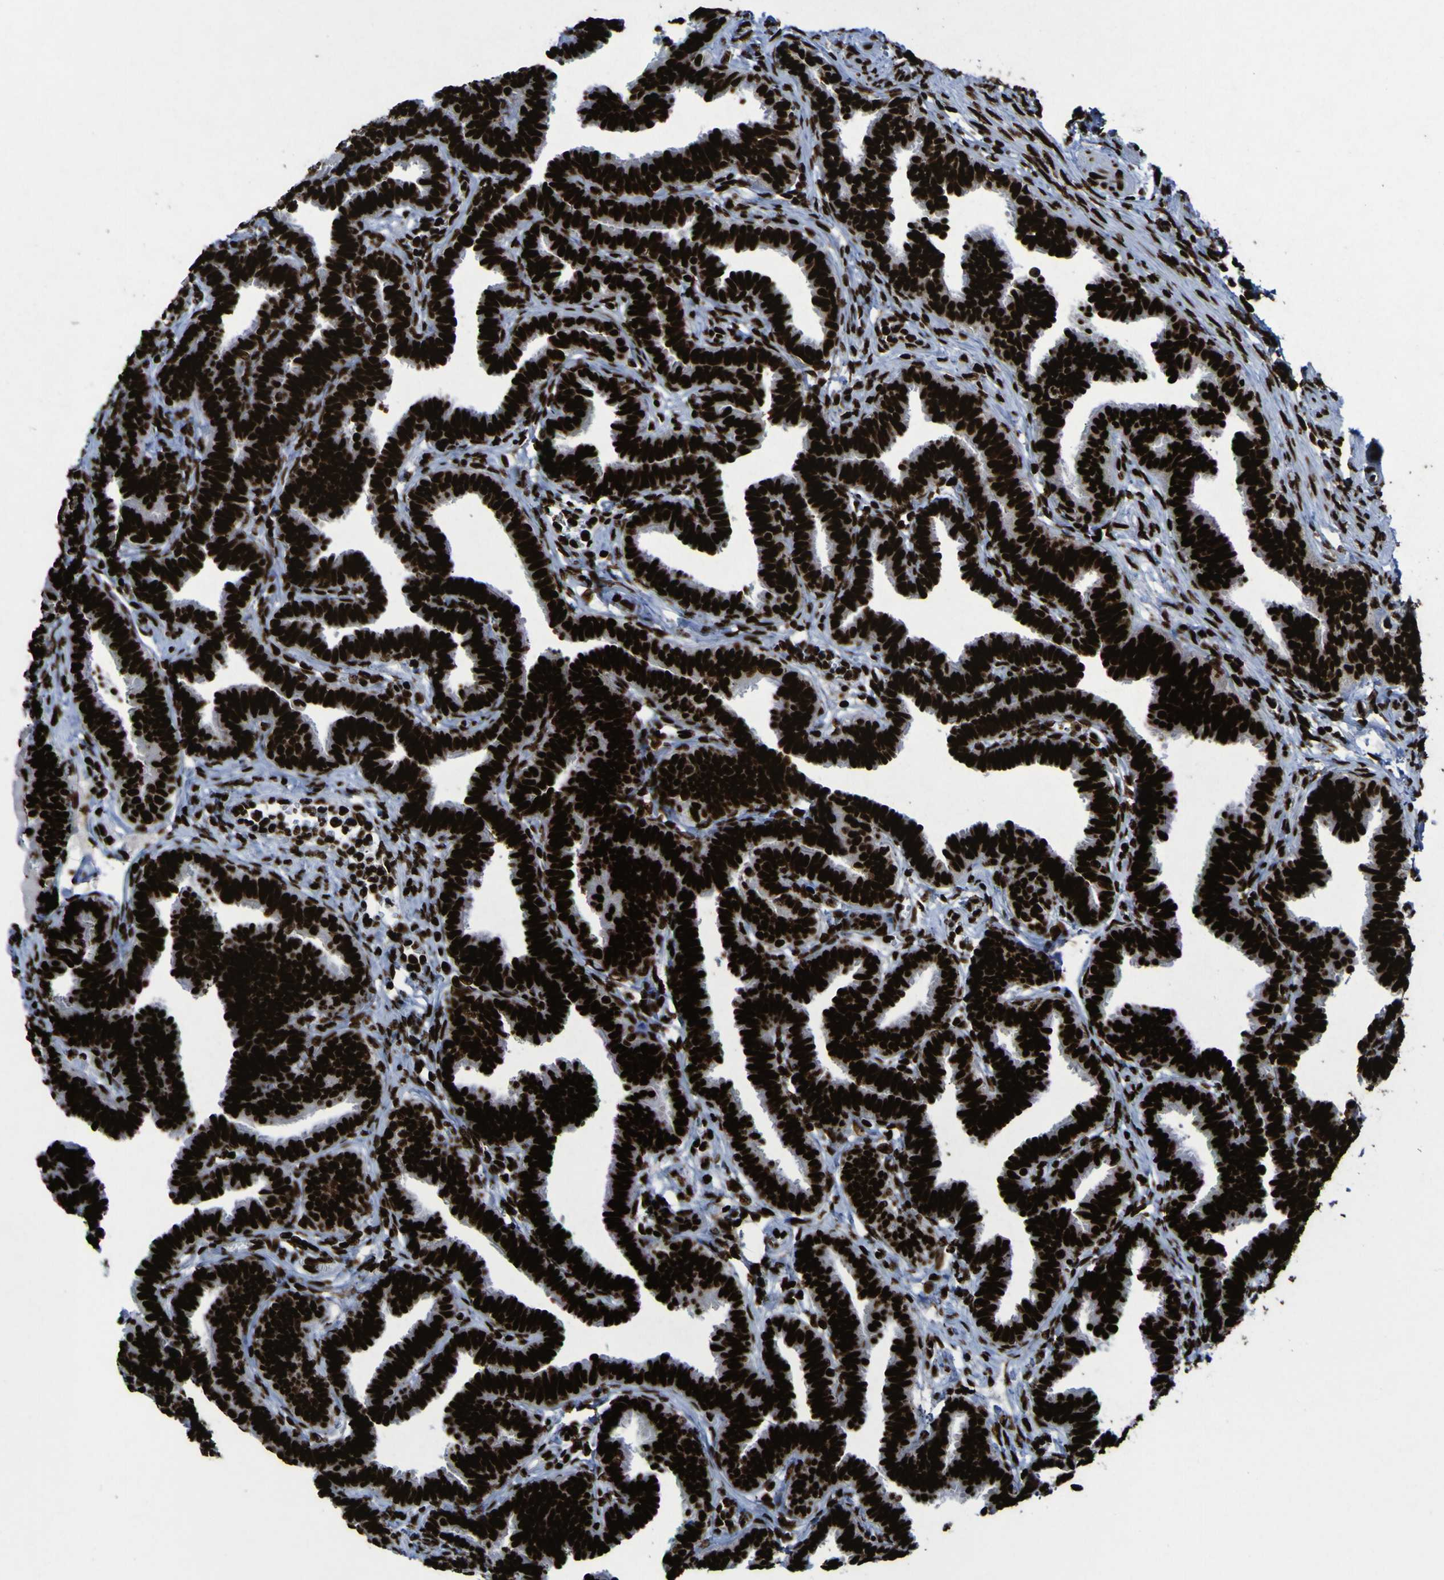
{"staining": {"intensity": "strong", "quantity": ">75%", "location": "nuclear"}, "tissue": "fallopian tube", "cell_type": "Glandular cells", "image_type": "normal", "snomed": [{"axis": "morphology", "description": "Normal tissue, NOS"}, {"axis": "topography", "description": "Fallopian tube"}, {"axis": "topography", "description": "Ovary"}], "caption": "The image shows a brown stain indicating the presence of a protein in the nuclear of glandular cells in fallopian tube.", "gene": "NPM1", "patient": {"sex": "female", "age": 23}}